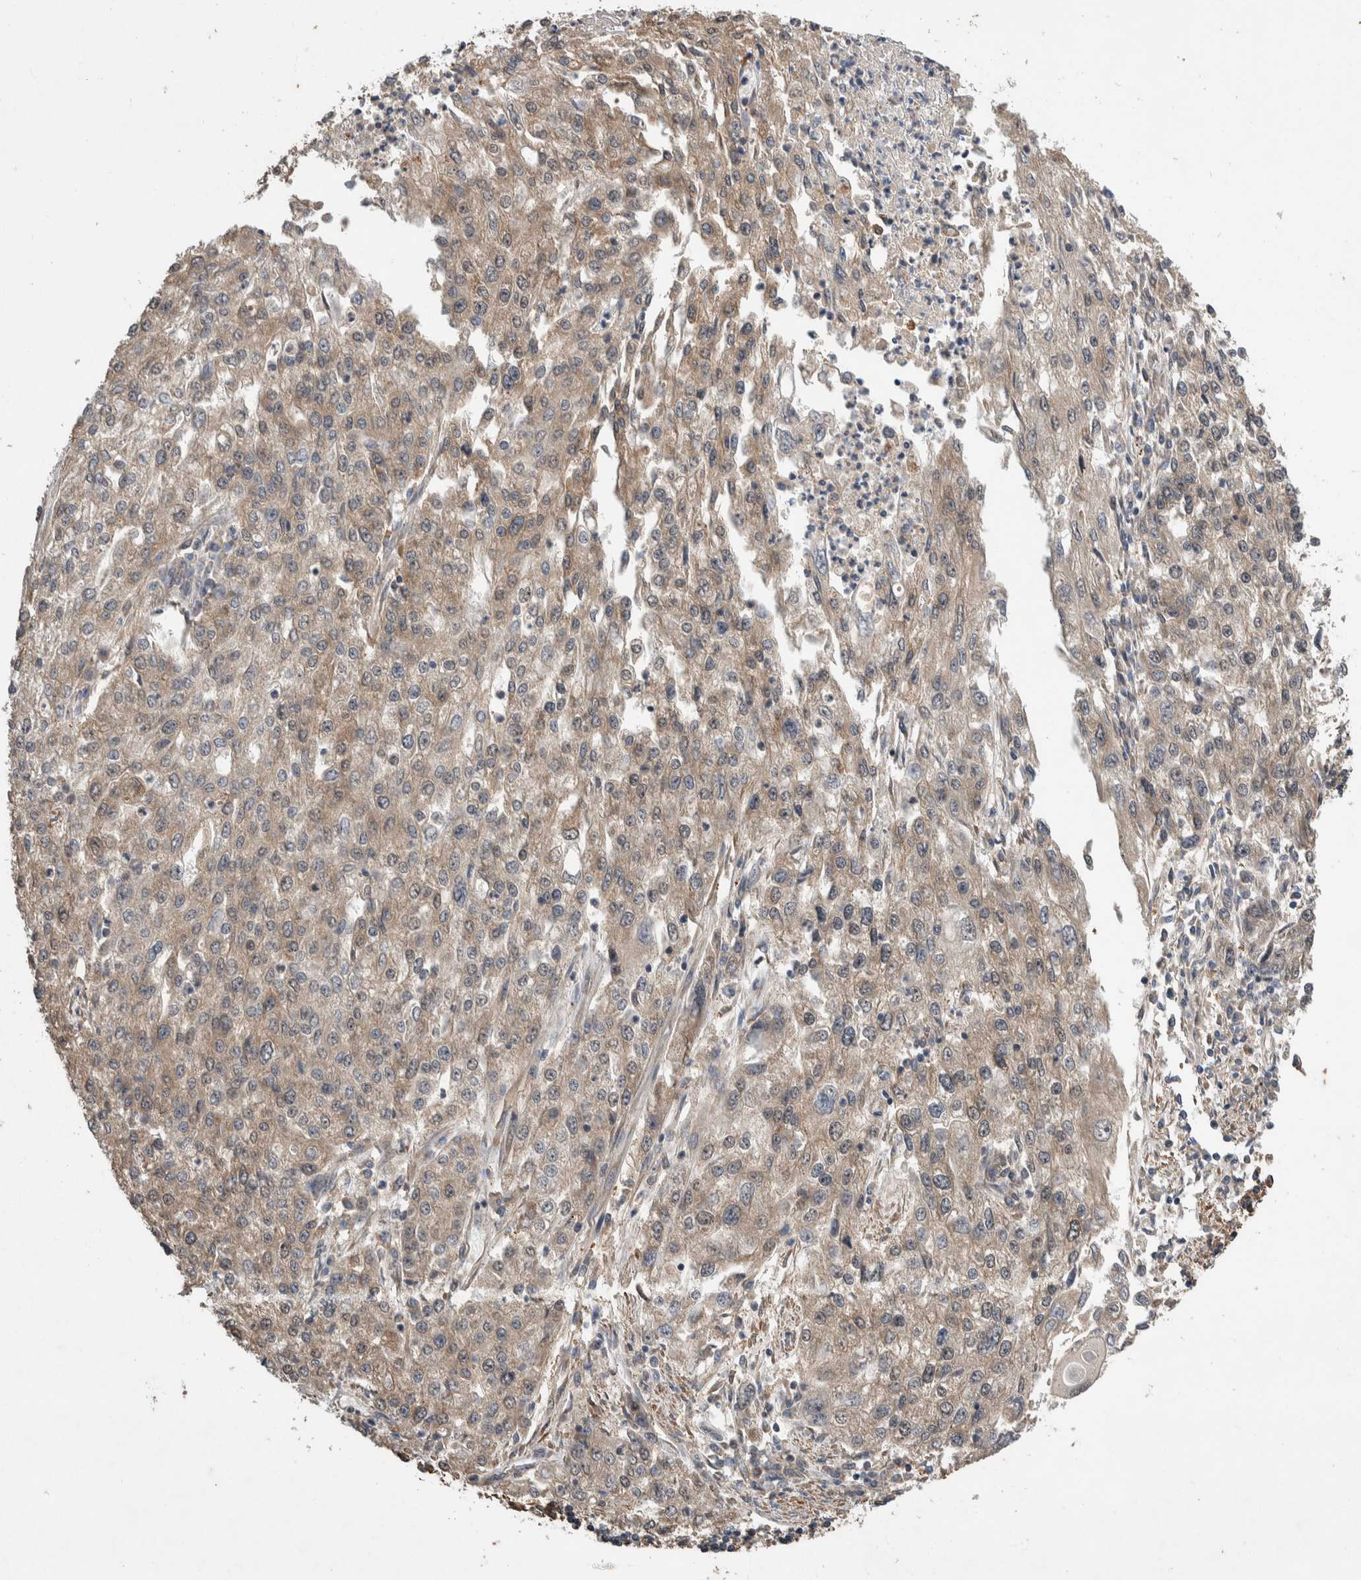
{"staining": {"intensity": "weak", "quantity": ">75%", "location": "cytoplasmic/membranous"}, "tissue": "endometrial cancer", "cell_type": "Tumor cells", "image_type": "cancer", "snomed": [{"axis": "morphology", "description": "Adenocarcinoma, NOS"}, {"axis": "topography", "description": "Endometrium"}], "caption": "A histopathology image of human endometrial cancer (adenocarcinoma) stained for a protein reveals weak cytoplasmic/membranous brown staining in tumor cells.", "gene": "DVL2", "patient": {"sex": "female", "age": 49}}